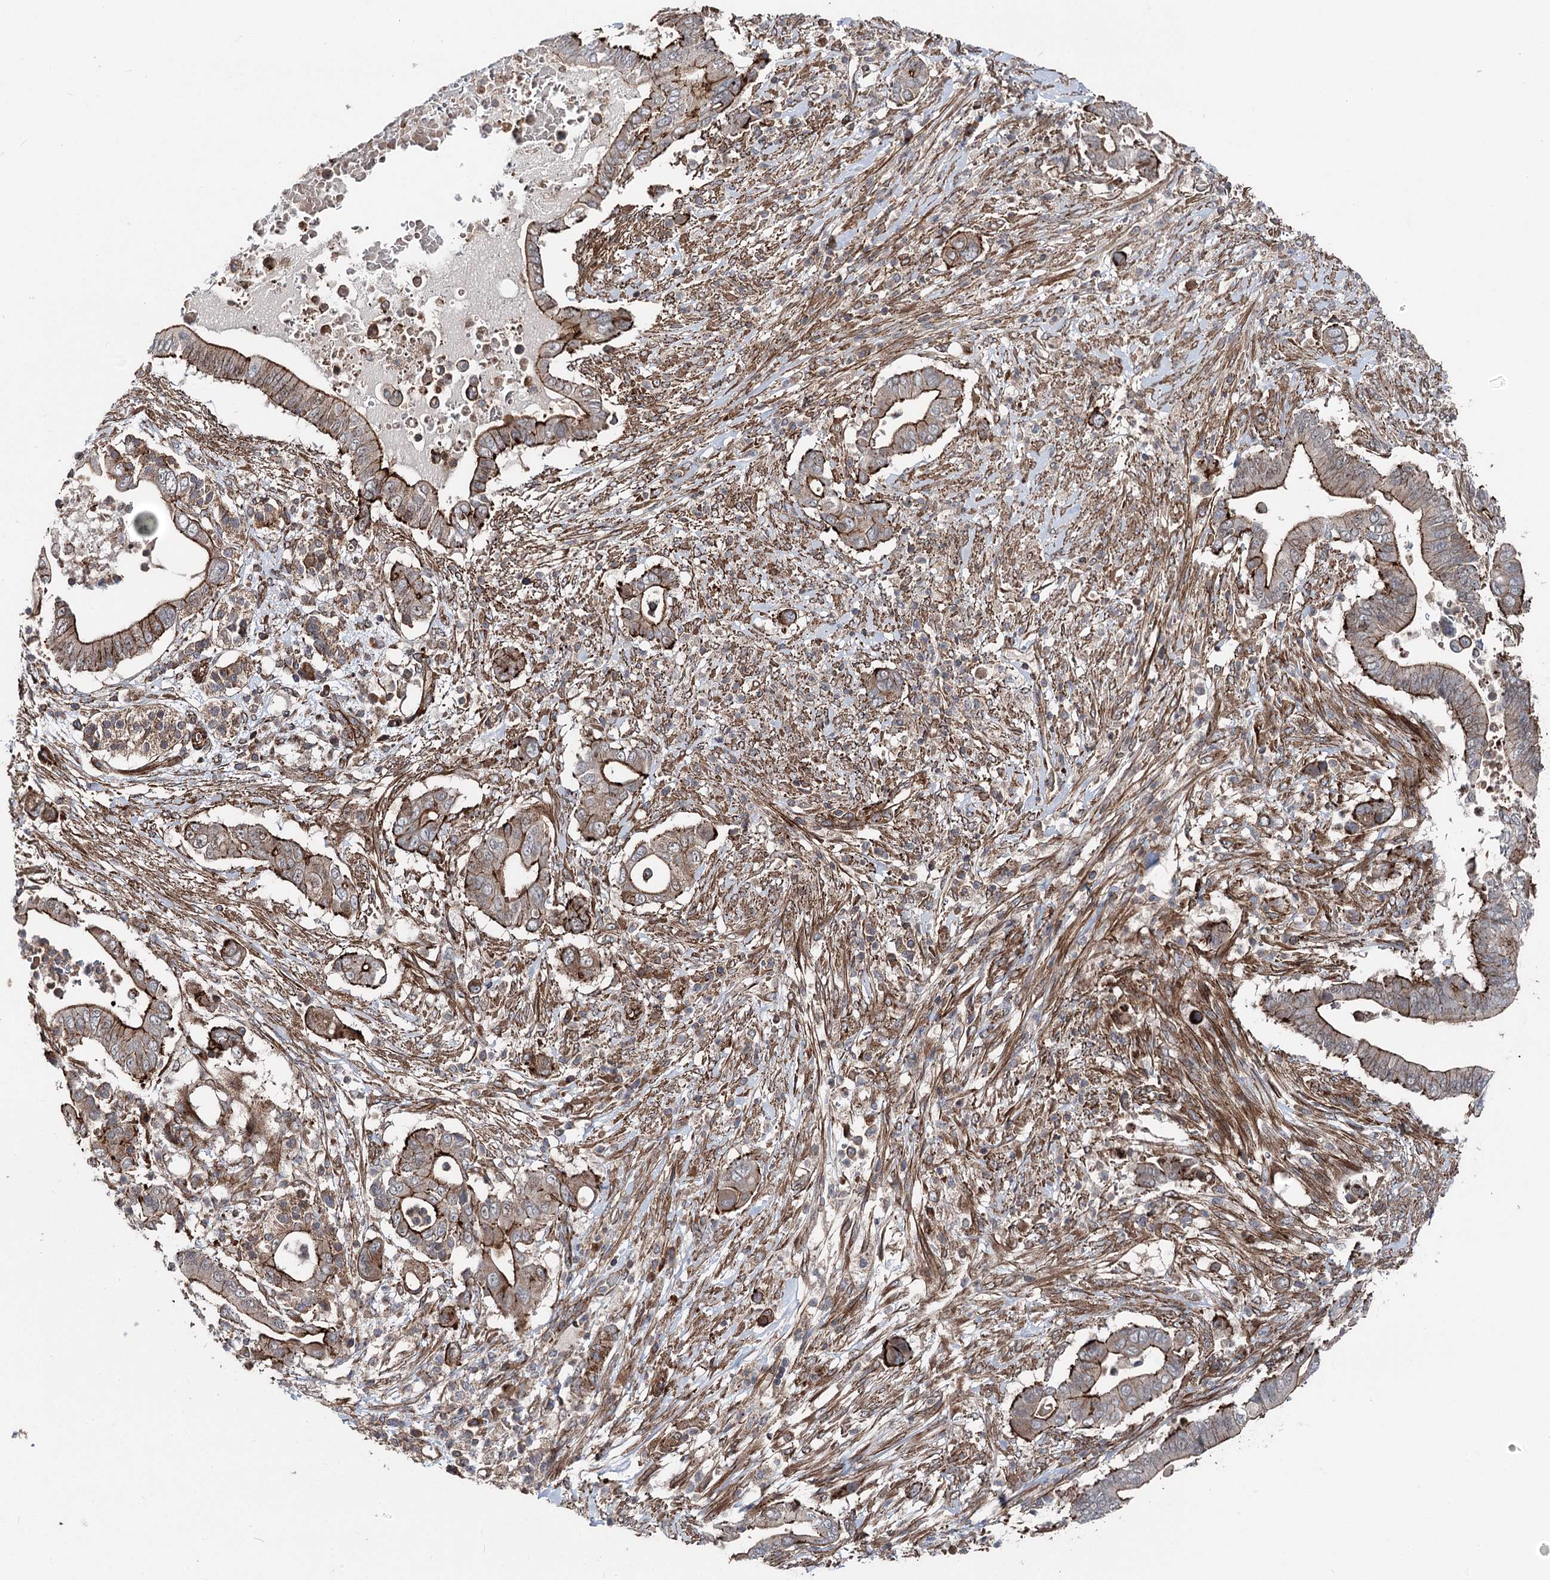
{"staining": {"intensity": "strong", "quantity": ">75%", "location": "cytoplasmic/membranous"}, "tissue": "pancreatic cancer", "cell_type": "Tumor cells", "image_type": "cancer", "snomed": [{"axis": "morphology", "description": "Adenocarcinoma, NOS"}, {"axis": "topography", "description": "Pancreas"}], "caption": "Tumor cells demonstrate high levels of strong cytoplasmic/membranous positivity in approximately >75% of cells in pancreatic cancer. The protein of interest is shown in brown color, while the nuclei are stained blue.", "gene": "ITFG2", "patient": {"sex": "male", "age": 68}}